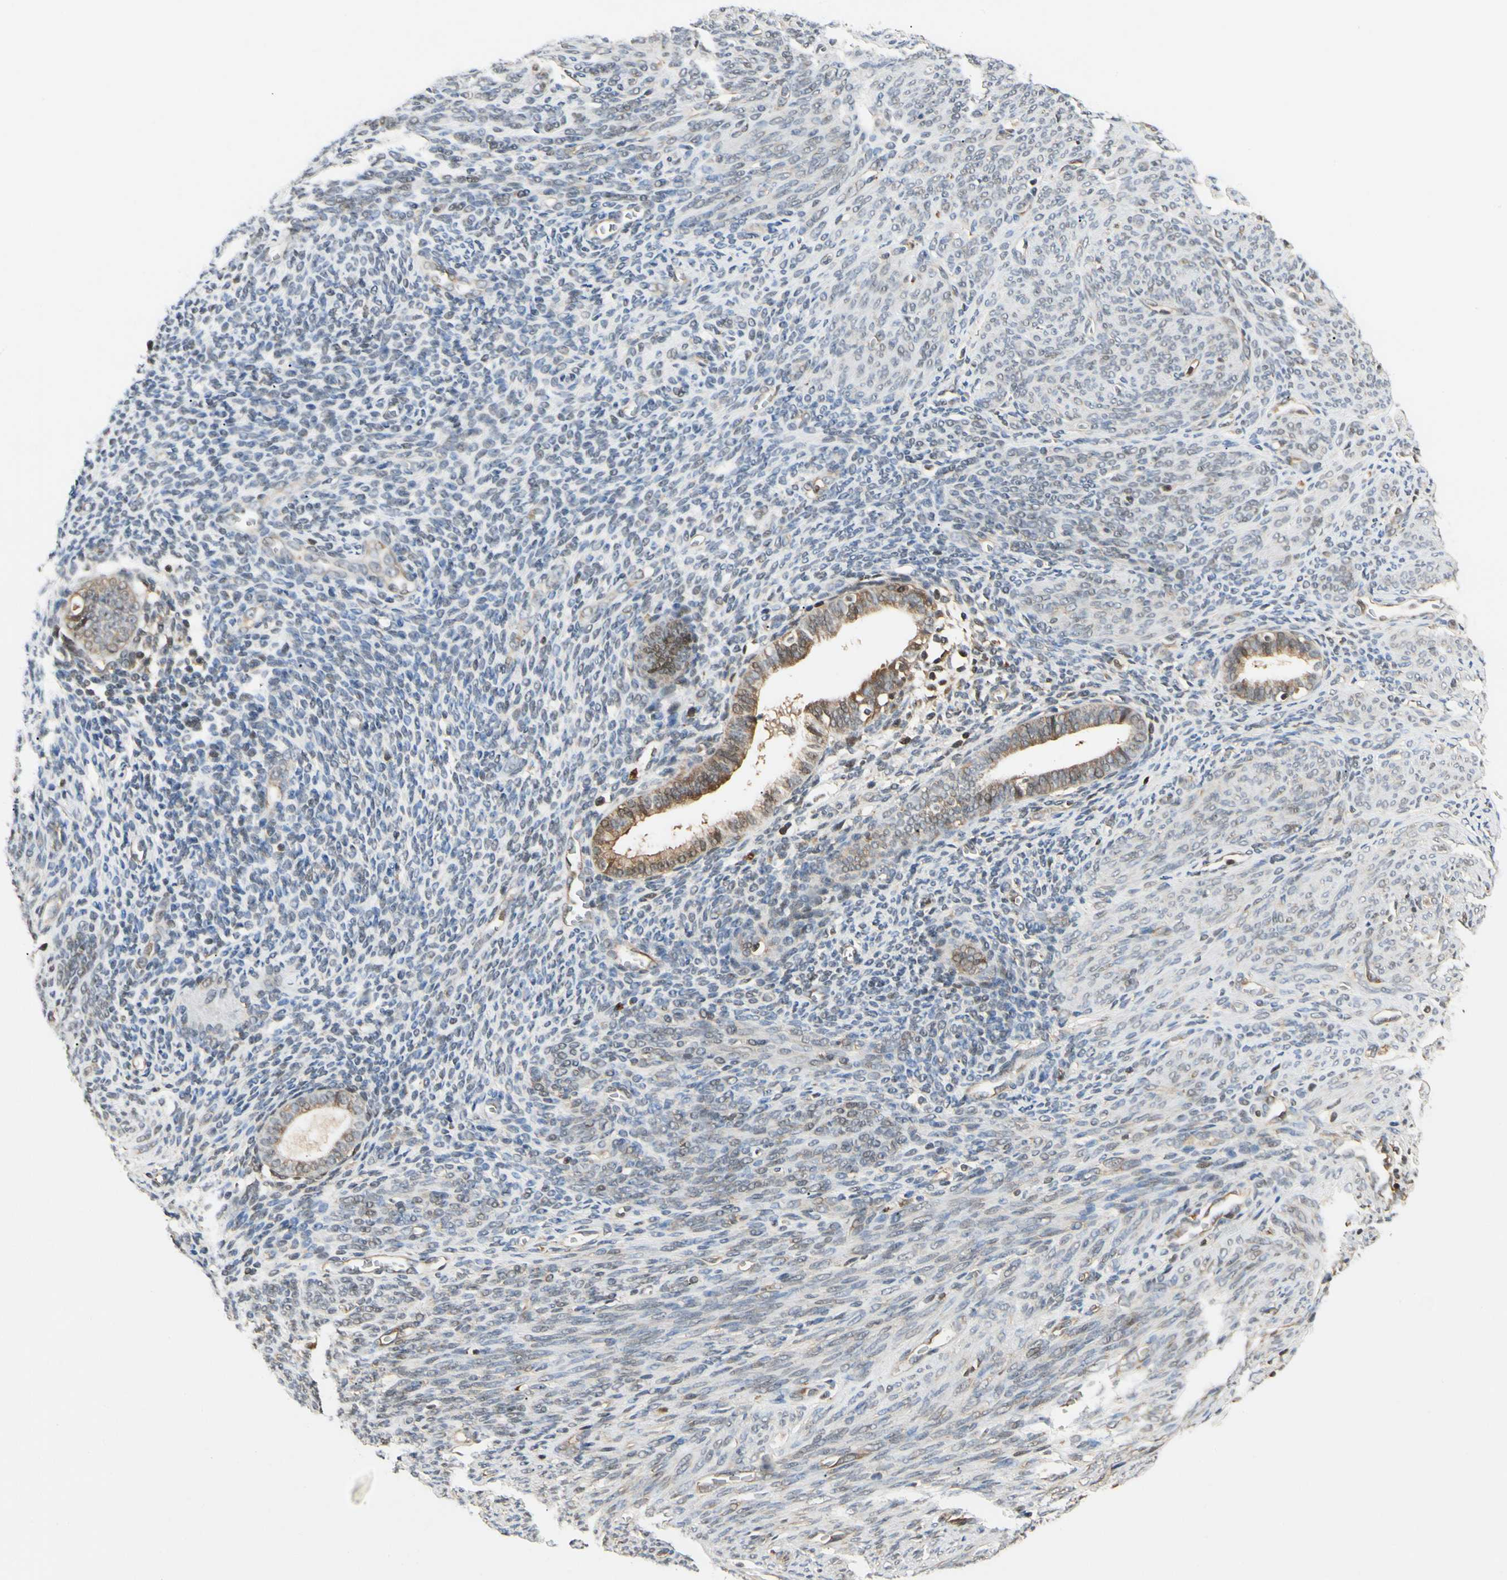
{"staining": {"intensity": "weak", "quantity": "25%-75%", "location": "cytoplasmic/membranous"}, "tissue": "endometrium", "cell_type": "Cells in endometrial stroma", "image_type": "normal", "snomed": [{"axis": "morphology", "description": "Normal tissue, NOS"}, {"axis": "topography", "description": "Uterus"}], "caption": "IHC image of normal endometrium stained for a protein (brown), which displays low levels of weak cytoplasmic/membranous staining in approximately 25%-75% of cells in endometrial stroma.", "gene": "YWHAB", "patient": {"sex": "female", "age": 83}}